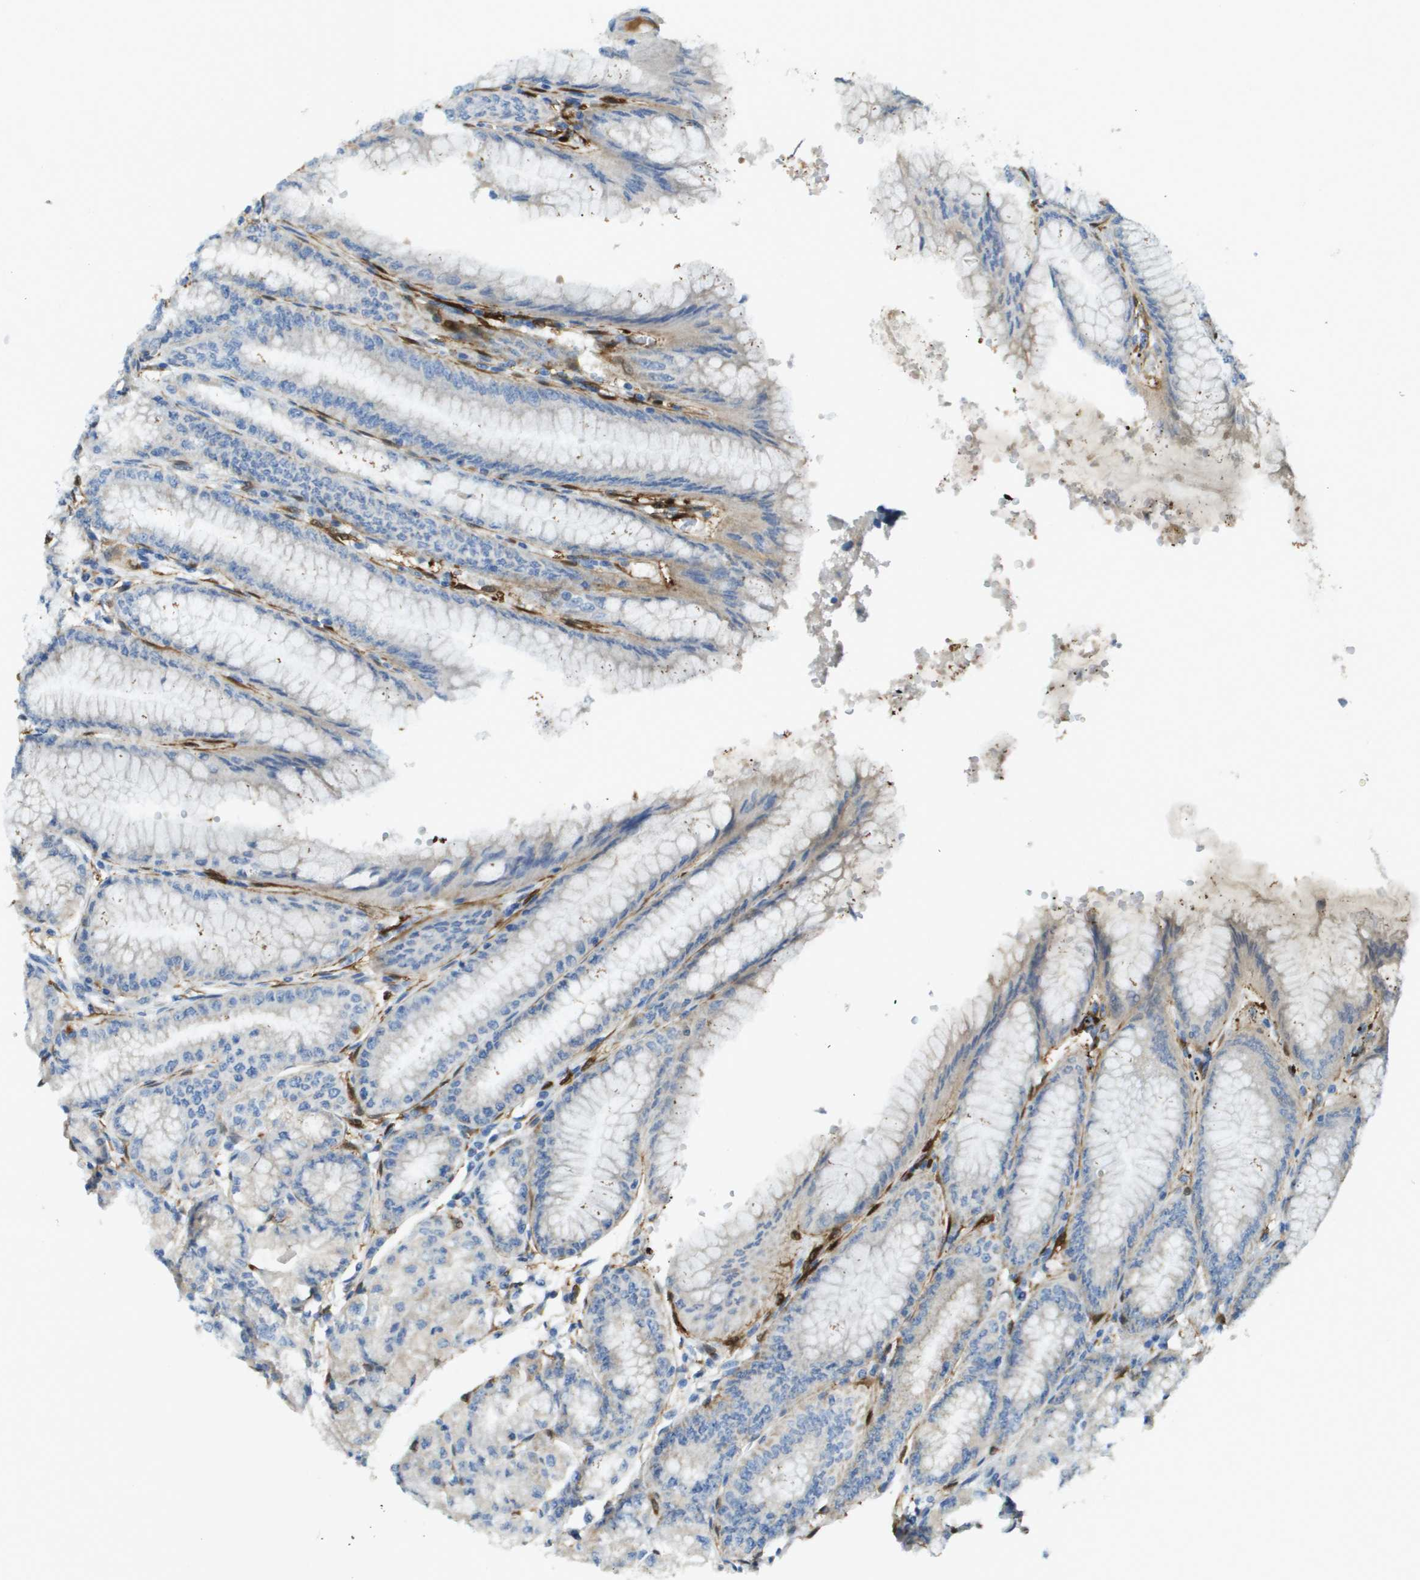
{"staining": {"intensity": "weak", "quantity": "25%-75%", "location": "cytoplasmic/membranous"}, "tissue": "stomach", "cell_type": "Glandular cells", "image_type": "normal", "snomed": [{"axis": "morphology", "description": "Normal tissue, NOS"}, {"axis": "topography", "description": "Stomach, lower"}], "caption": "IHC image of normal stomach stained for a protein (brown), which displays low levels of weak cytoplasmic/membranous expression in about 25%-75% of glandular cells.", "gene": "CYGB", "patient": {"sex": "male", "age": 71}}